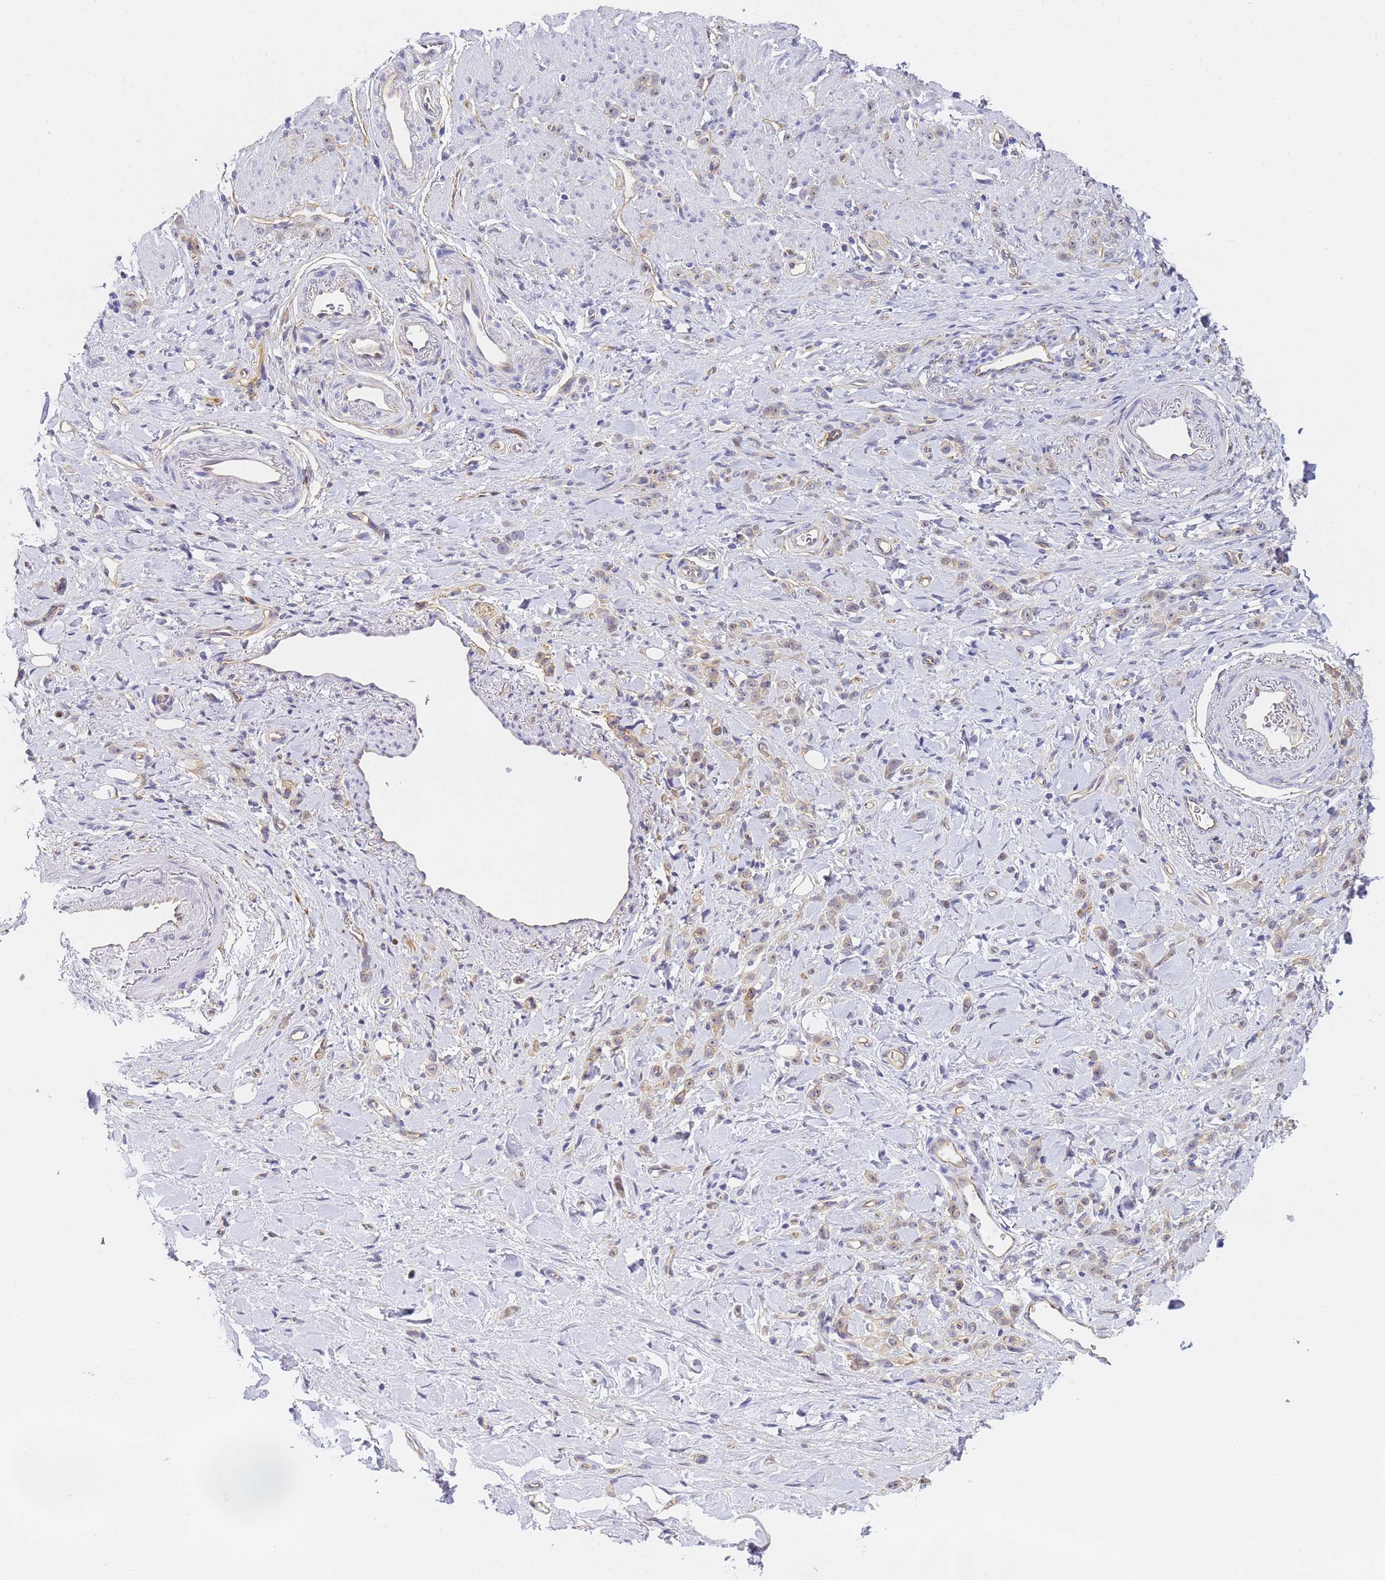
{"staining": {"intensity": "weak", "quantity": "25%-75%", "location": "cytoplasmic/membranous"}, "tissue": "stomach cancer", "cell_type": "Tumor cells", "image_type": "cancer", "snomed": [{"axis": "morphology", "description": "Normal tissue, NOS"}, {"axis": "morphology", "description": "Adenocarcinoma, NOS"}, {"axis": "topography", "description": "Stomach"}], "caption": "Immunohistochemical staining of stomach cancer exhibits weak cytoplasmic/membranous protein staining in approximately 25%-75% of tumor cells.", "gene": "GON4L", "patient": {"sex": "male", "age": 82}}